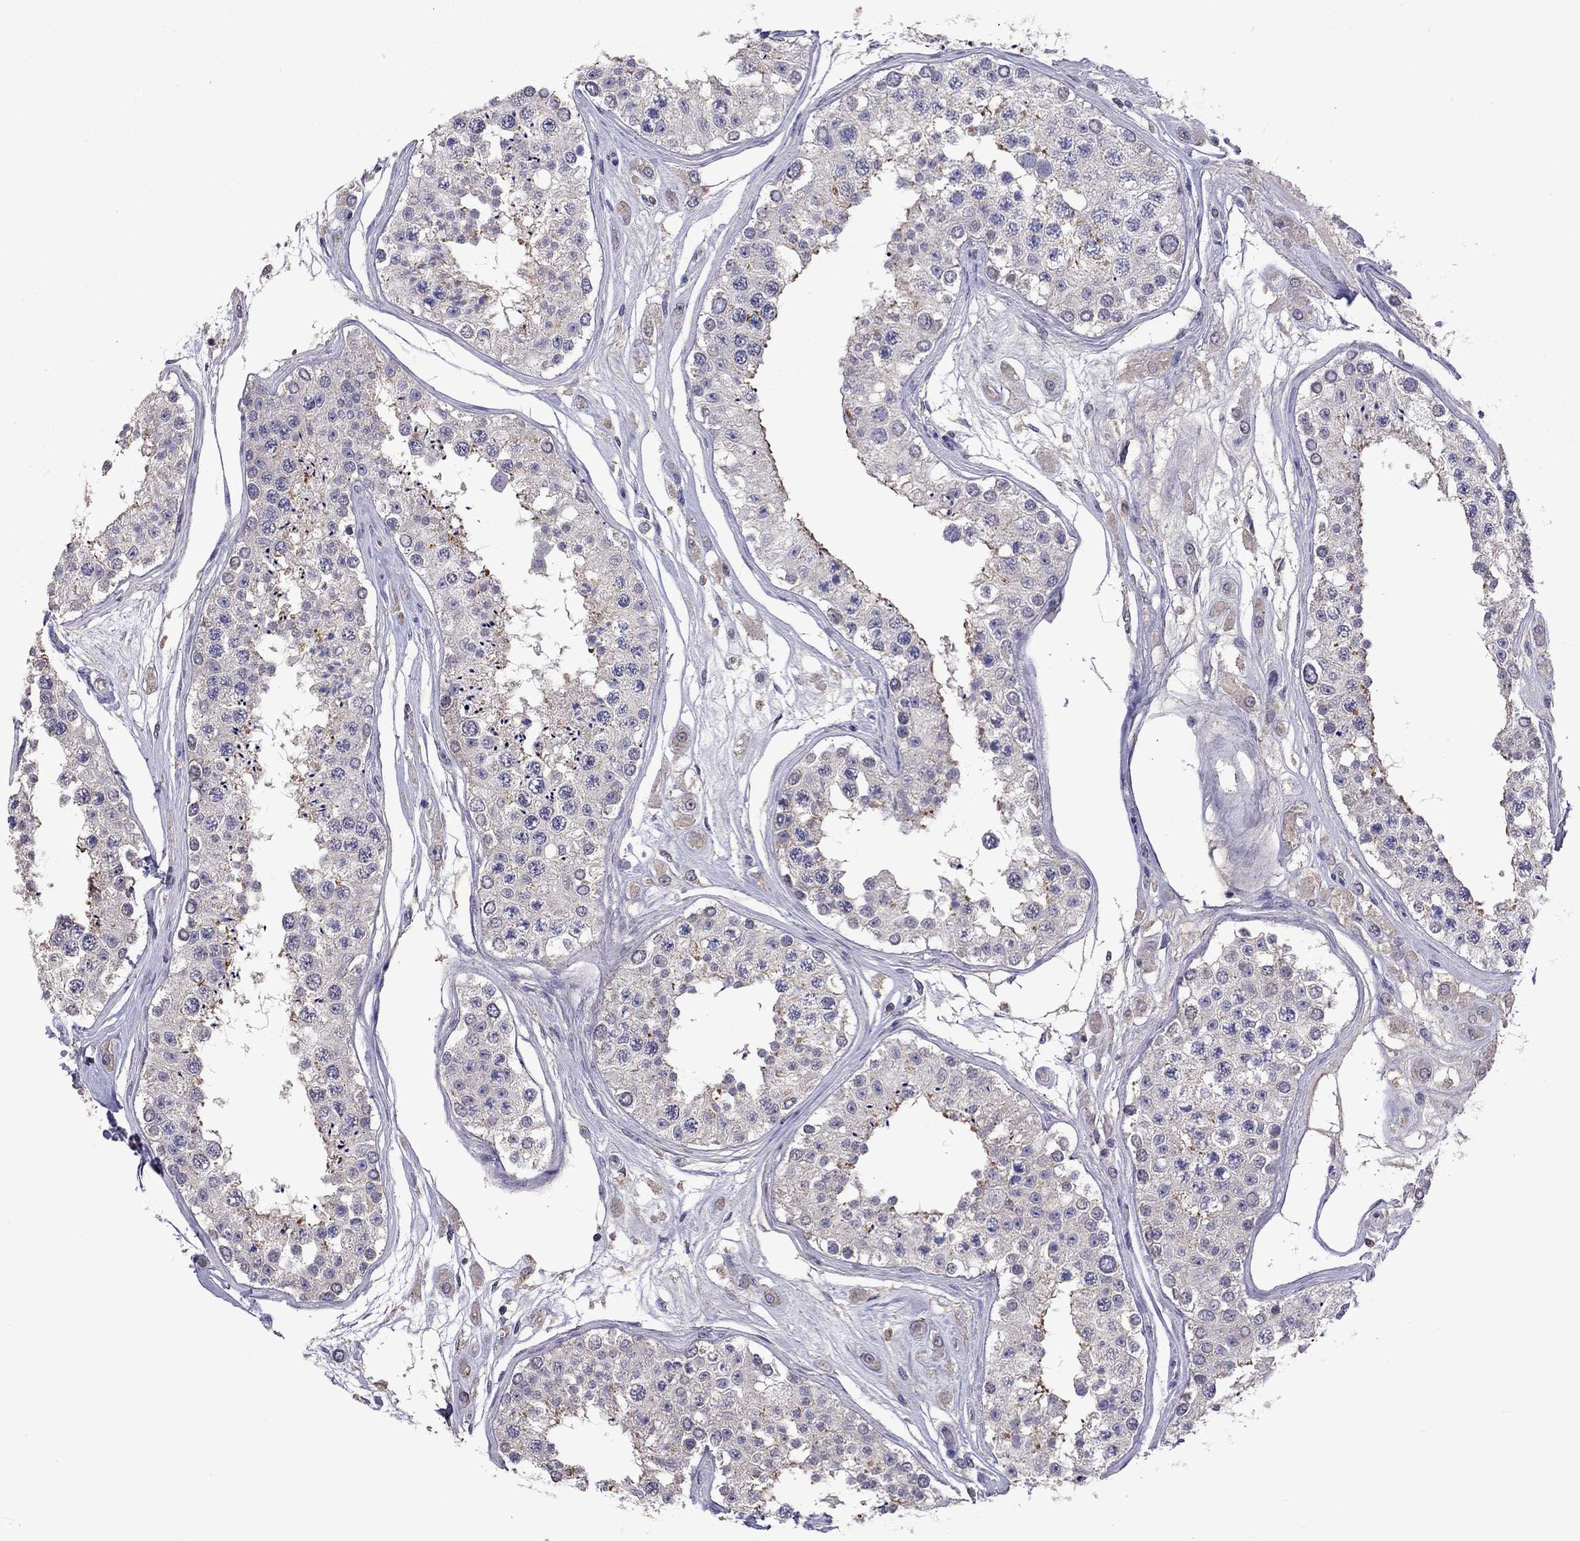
{"staining": {"intensity": "moderate", "quantity": "25%-75%", "location": "cytoplasmic/membranous"}, "tissue": "testis", "cell_type": "Cells in seminiferous ducts", "image_type": "normal", "snomed": [{"axis": "morphology", "description": "Normal tissue, NOS"}, {"axis": "topography", "description": "Testis"}], "caption": "This histopathology image exhibits normal testis stained with immunohistochemistry to label a protein in brown. The cytoplasmic/membranous of cells in seminiferous ducts show moderate positivity for the protein. Nuclei are counter-stained blue.", "gene": "RTP5", "patient": {"sex": "male", "age": 25}}